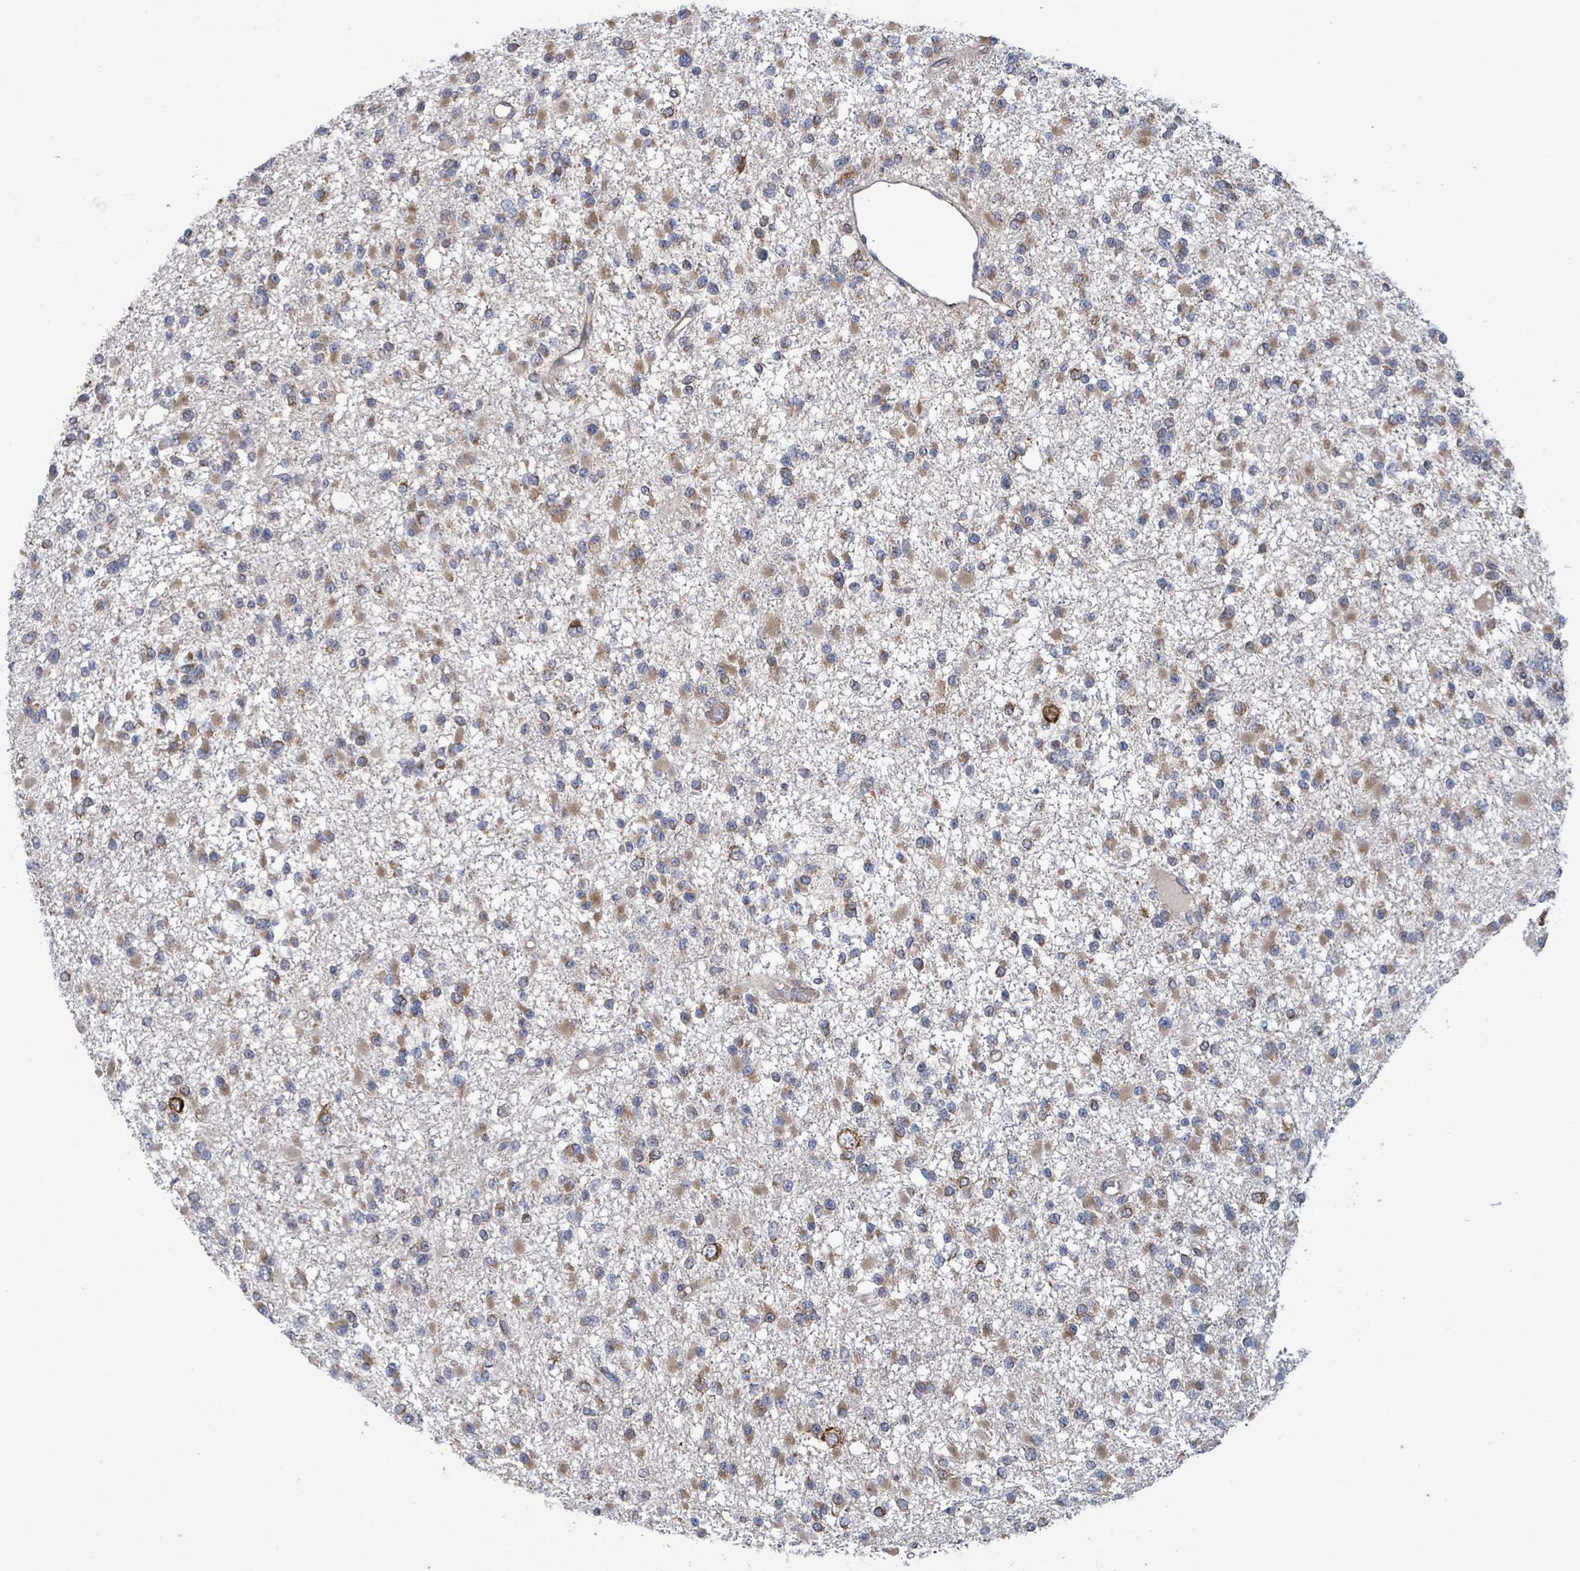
{"staining": {"intensity": "moderate", "quantity": ">75%", "location": "cytoplasmic/membranous"}, "tissue": "glioma", "cell_type": "Tumor cells", "image_type": "cancer", "snomed": [{"axis": "morphology", "description": "Glioma, malignant, Low grade"}, {"axis": "topography", "description": "Brain"}], "caption": "About >75% of tumor cells in malignant low-grade glioma display moderate cytoplasmic/membranous protein staining as visualized by brown immunohistochemical staining.", "gene": "NOMO1", "patient": {"sex": "female", "age": 22}}